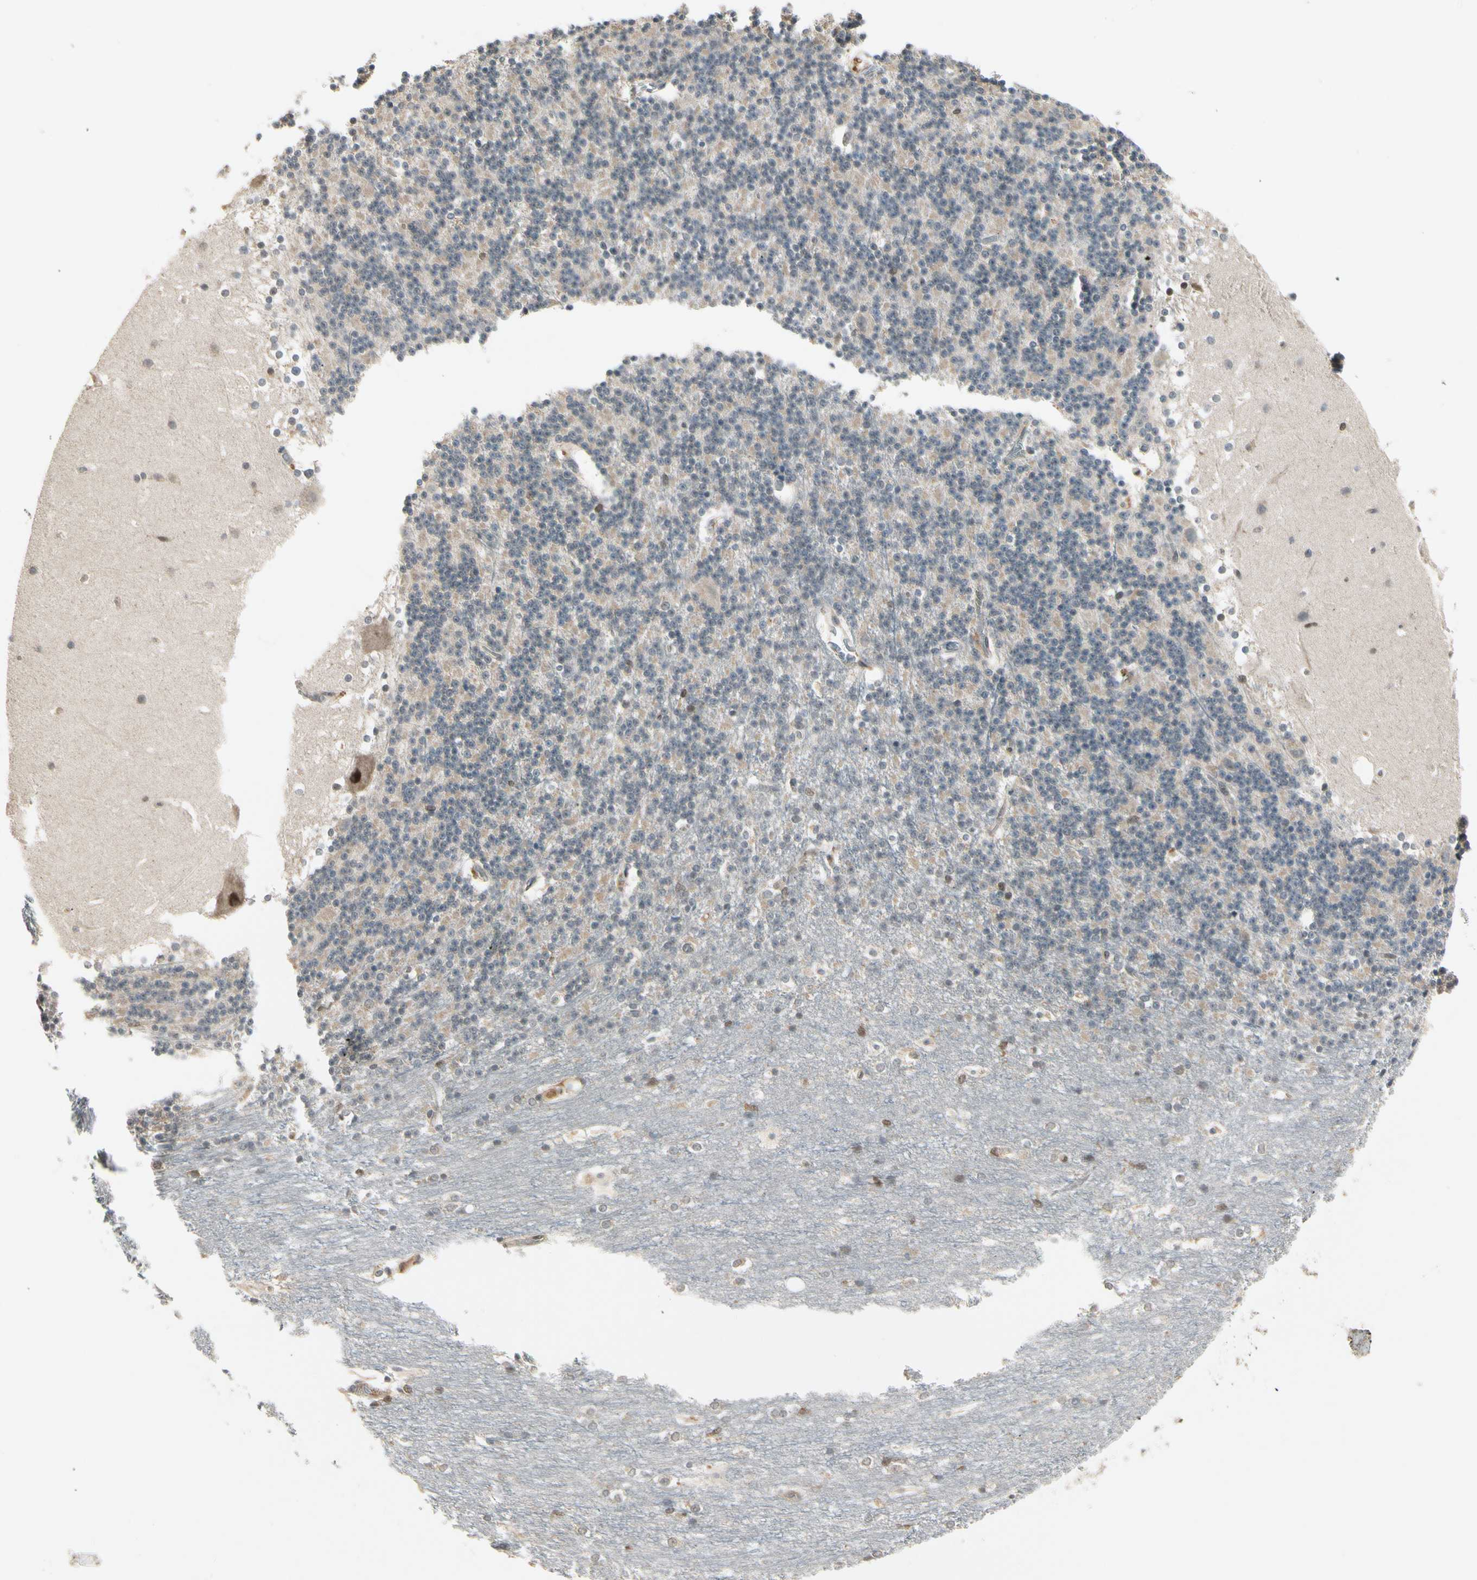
{"staining": {"intensity": "weak", "quantity": "<25%", "location": "cytoplasmic/membranous"}, "tissue": "cerebellum", "cell_type": "Cells in granular layer", "image_type": "normal", "snomed": [{"axis": "morphology", "description": "Normal tissue, NOS"}, {"axis": "topography", "description": "Cerebellum"}], "caption": "A high-resolution histopathology image shows IHC staining of normal cerebellum, which demonstrates no significant expression in cells in granular layer. Nuclei are stained in blue.", "gene": "SVBP", "patient": {"sex": "female", "age": 19}}